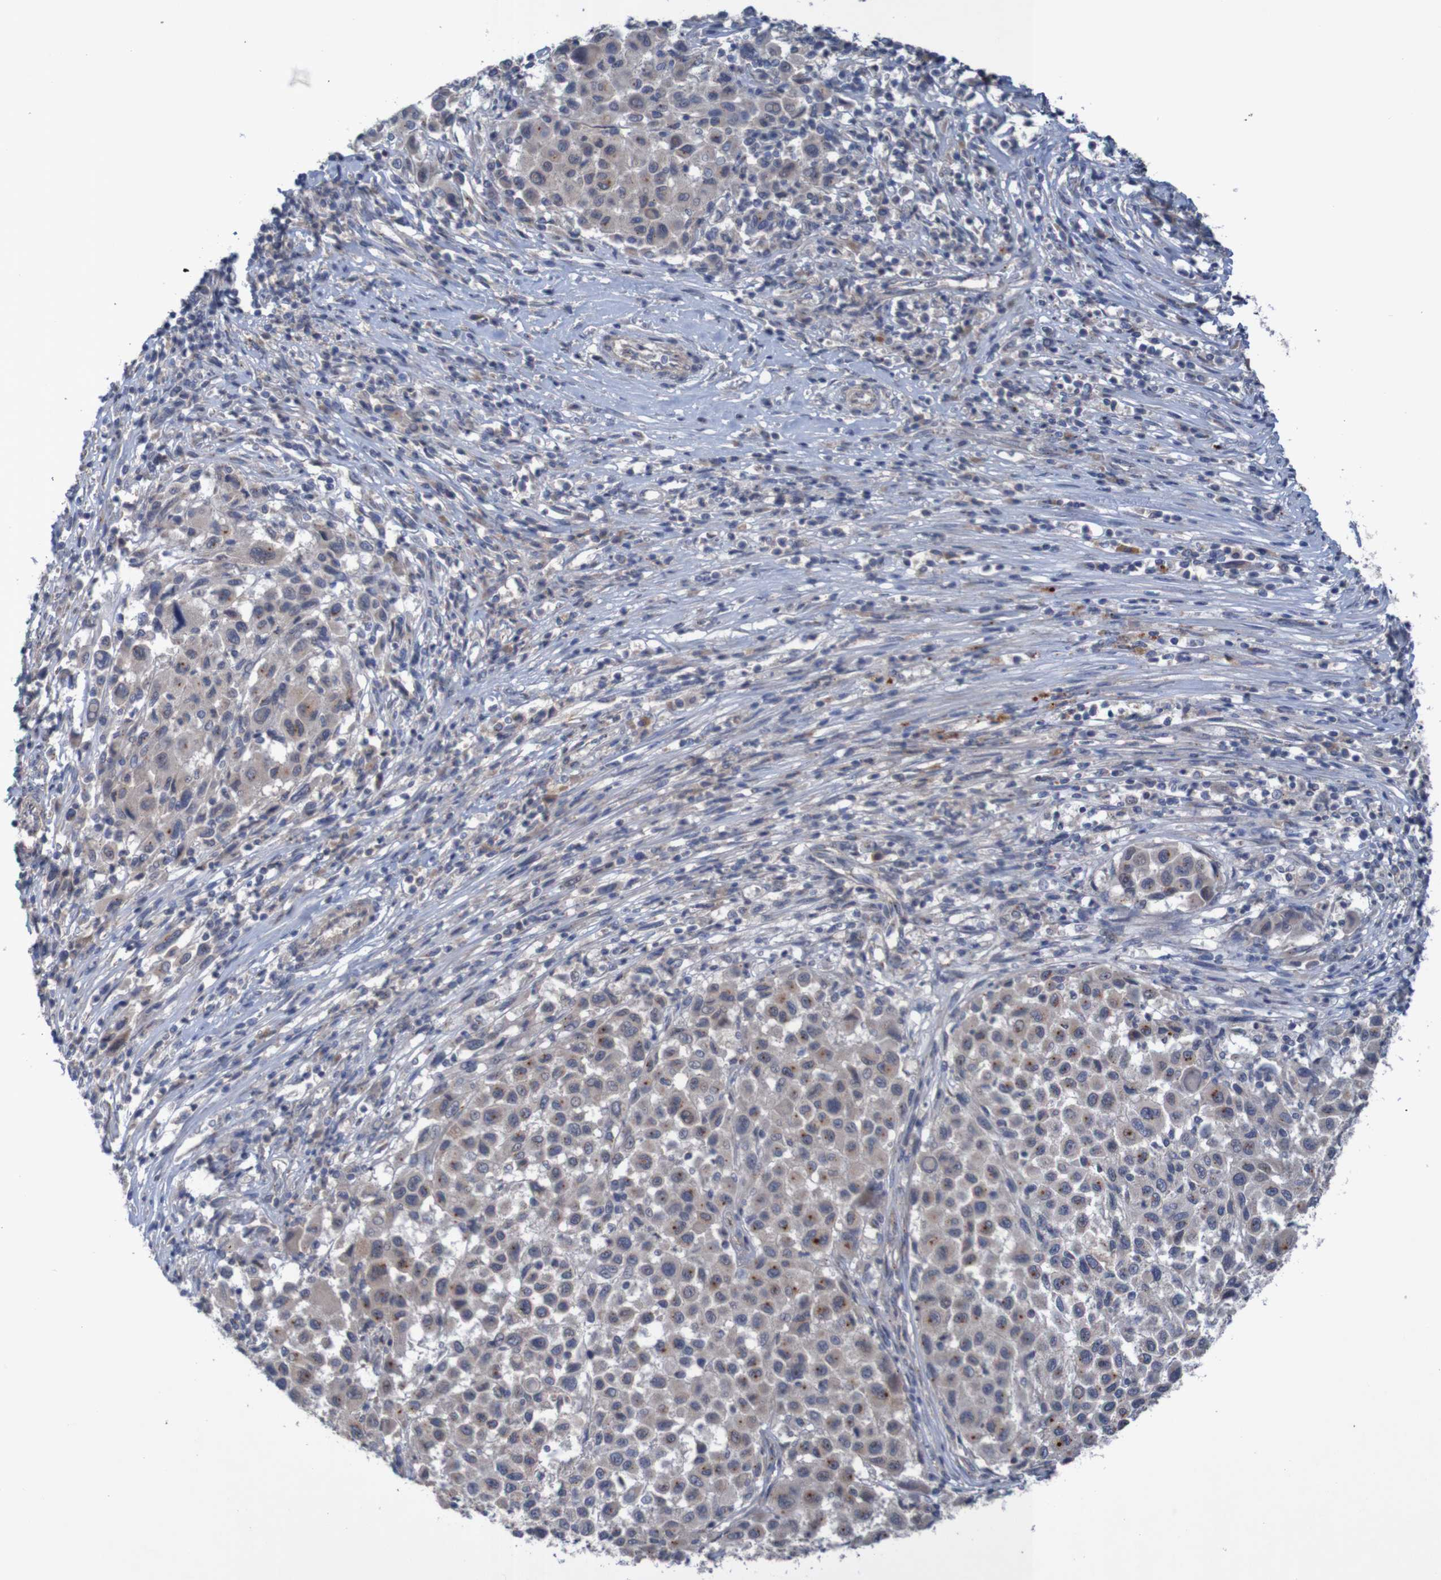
{"staining": {"intensity": "weak", "quantity": ">75%", "location": "cytoplasmic/membranous"}, "tissue": "melanoma", "cell_type": "Tumor cells", "image_type": "cancer", "snomed": [{"axis": "morphology", "description": "Malignant melanoma, Metastatic site"}, {"axis": "topography", "description": "Lymph node"}], "caption": "Protein staining exhibits weak cytoplasmic/membranous staining in approximately >75% of tumor cells in malignant melanoma (metastatic site).", "gene": "ANGPT4", "patient": {"sex": "male", "age": 61}}